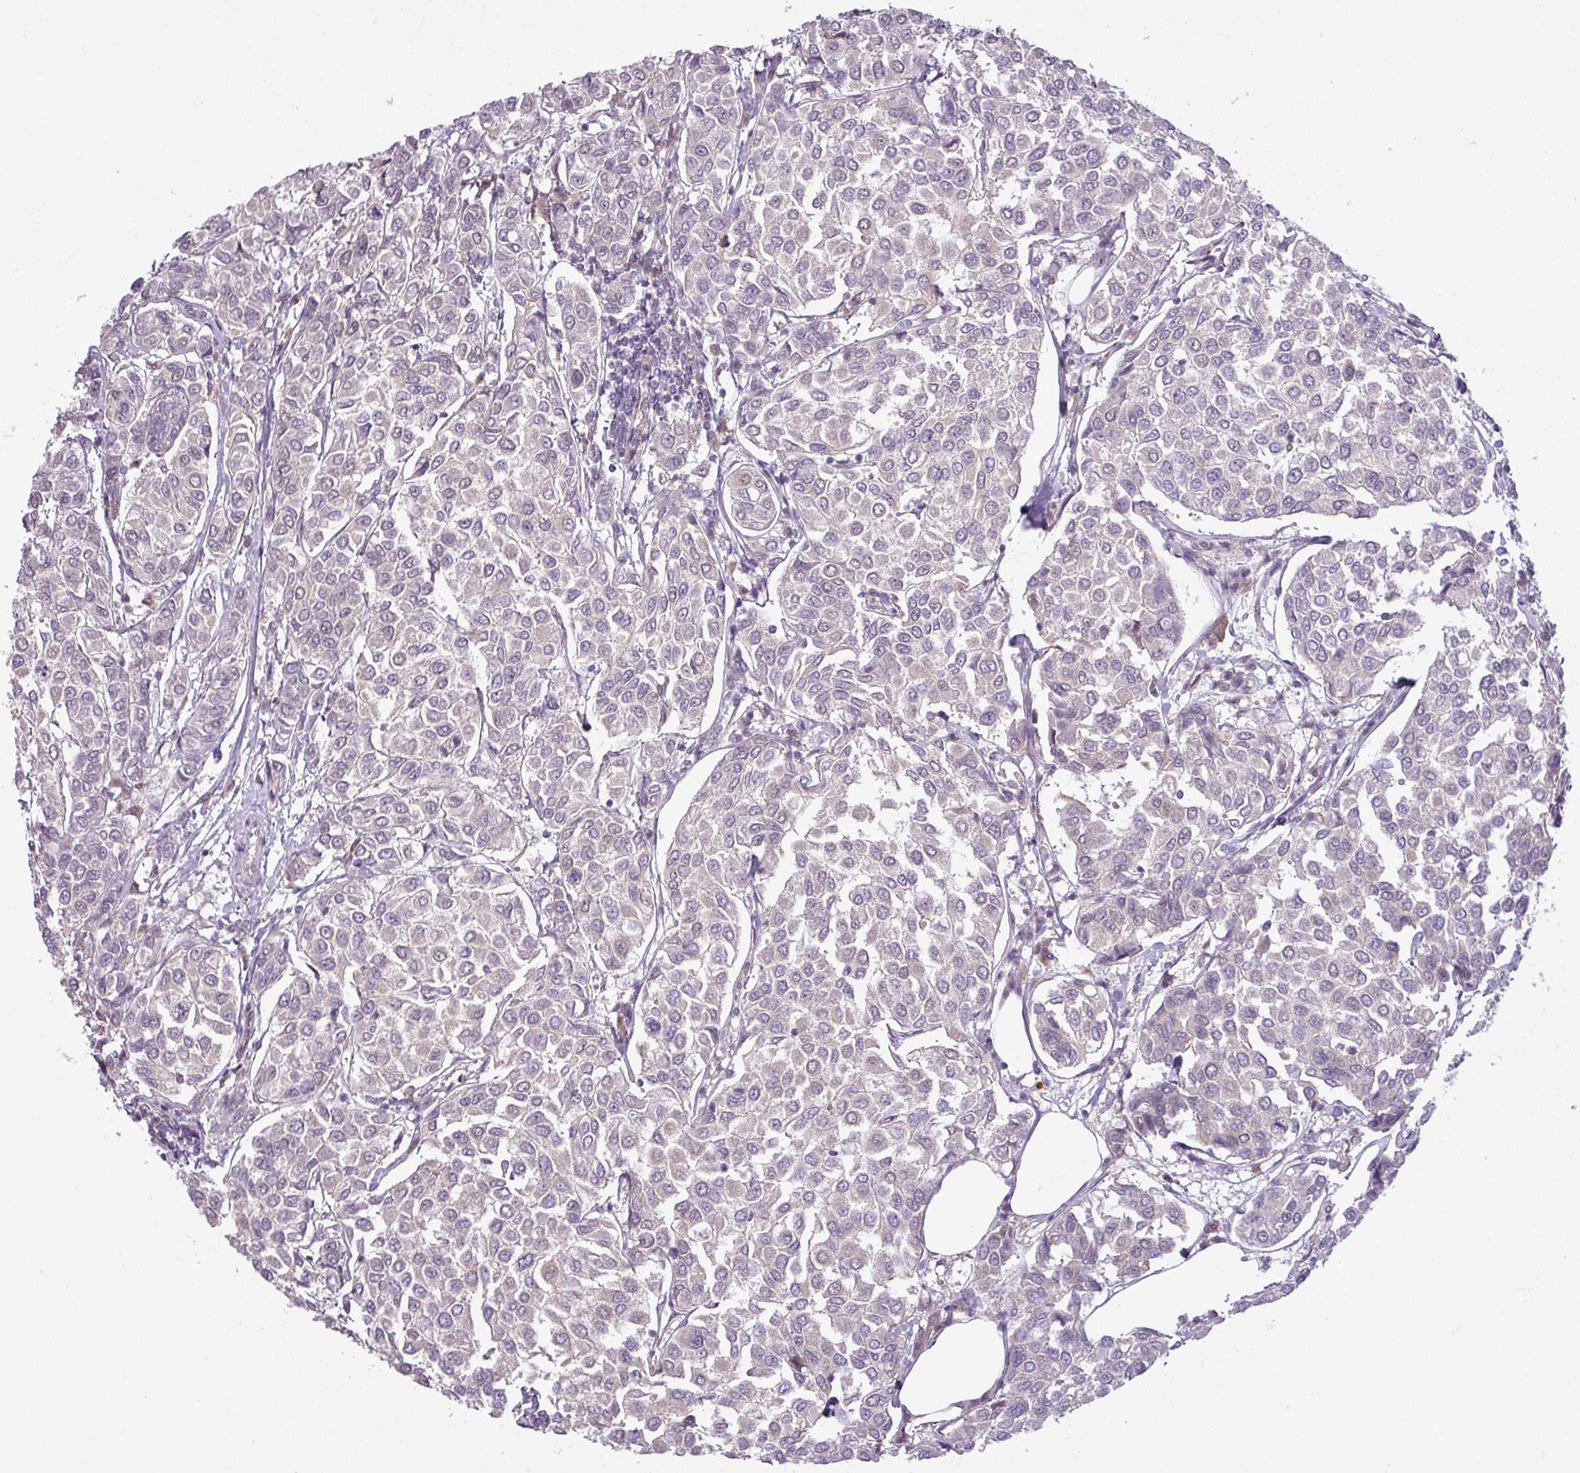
{"staining": {"intensity": "negative", "quantity": "none", "location": "none"}, "tissue": "breast cancer", "cell_type": "Tumor cells", "image_type": "cancer", "snomed": [{"axis": "morphology", "description": "Duct carcinoma"}, {"axis": "topography", "description": "Breast"}], "caption": "Immunohistochemistry (IHC) of breast cancer (intraductal carcinoma) exhibits no staining in tumor cells.", "gene": "CCDC144A", "patient": {"sex": "female", "age": 55}}